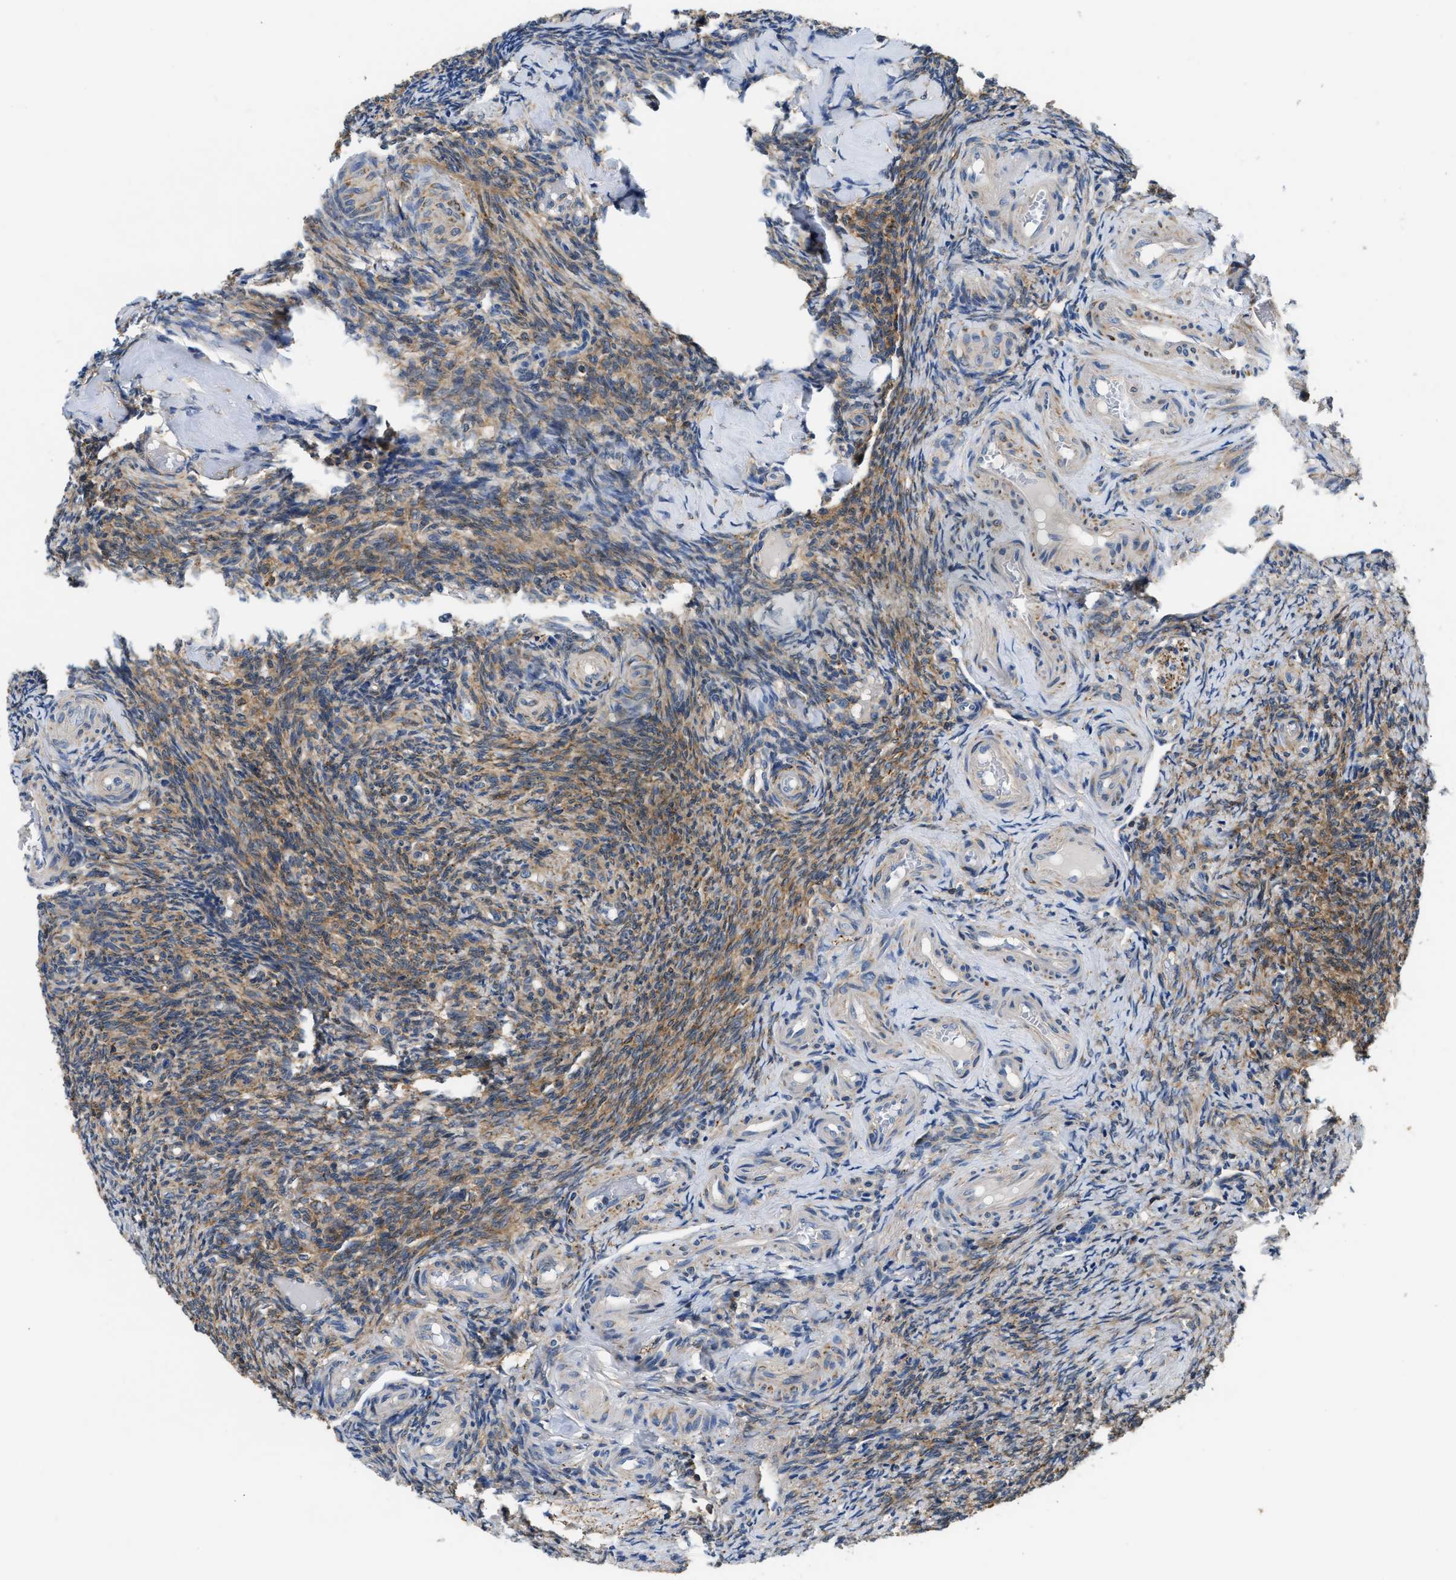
{"staining": {"intensity": "strong", "quantity": ">75%", "location": "cytoplasmic/membranous"}, "tissue": "ovary", "cell_type": "Follicle cells", "image_type": "normal", "snomed": [{"axis": "morphology", "description": "Normal tissue, NOS"}, {"axis": "topography", "description": "Ovary"}], "caption": "Protein staining of unremarkable ovary displays strong cytoplasmic/membranous expression in approximately >75% of follicle cells.", "gene": "CCM2", "patient": {"sex": "female", "age": 41}}